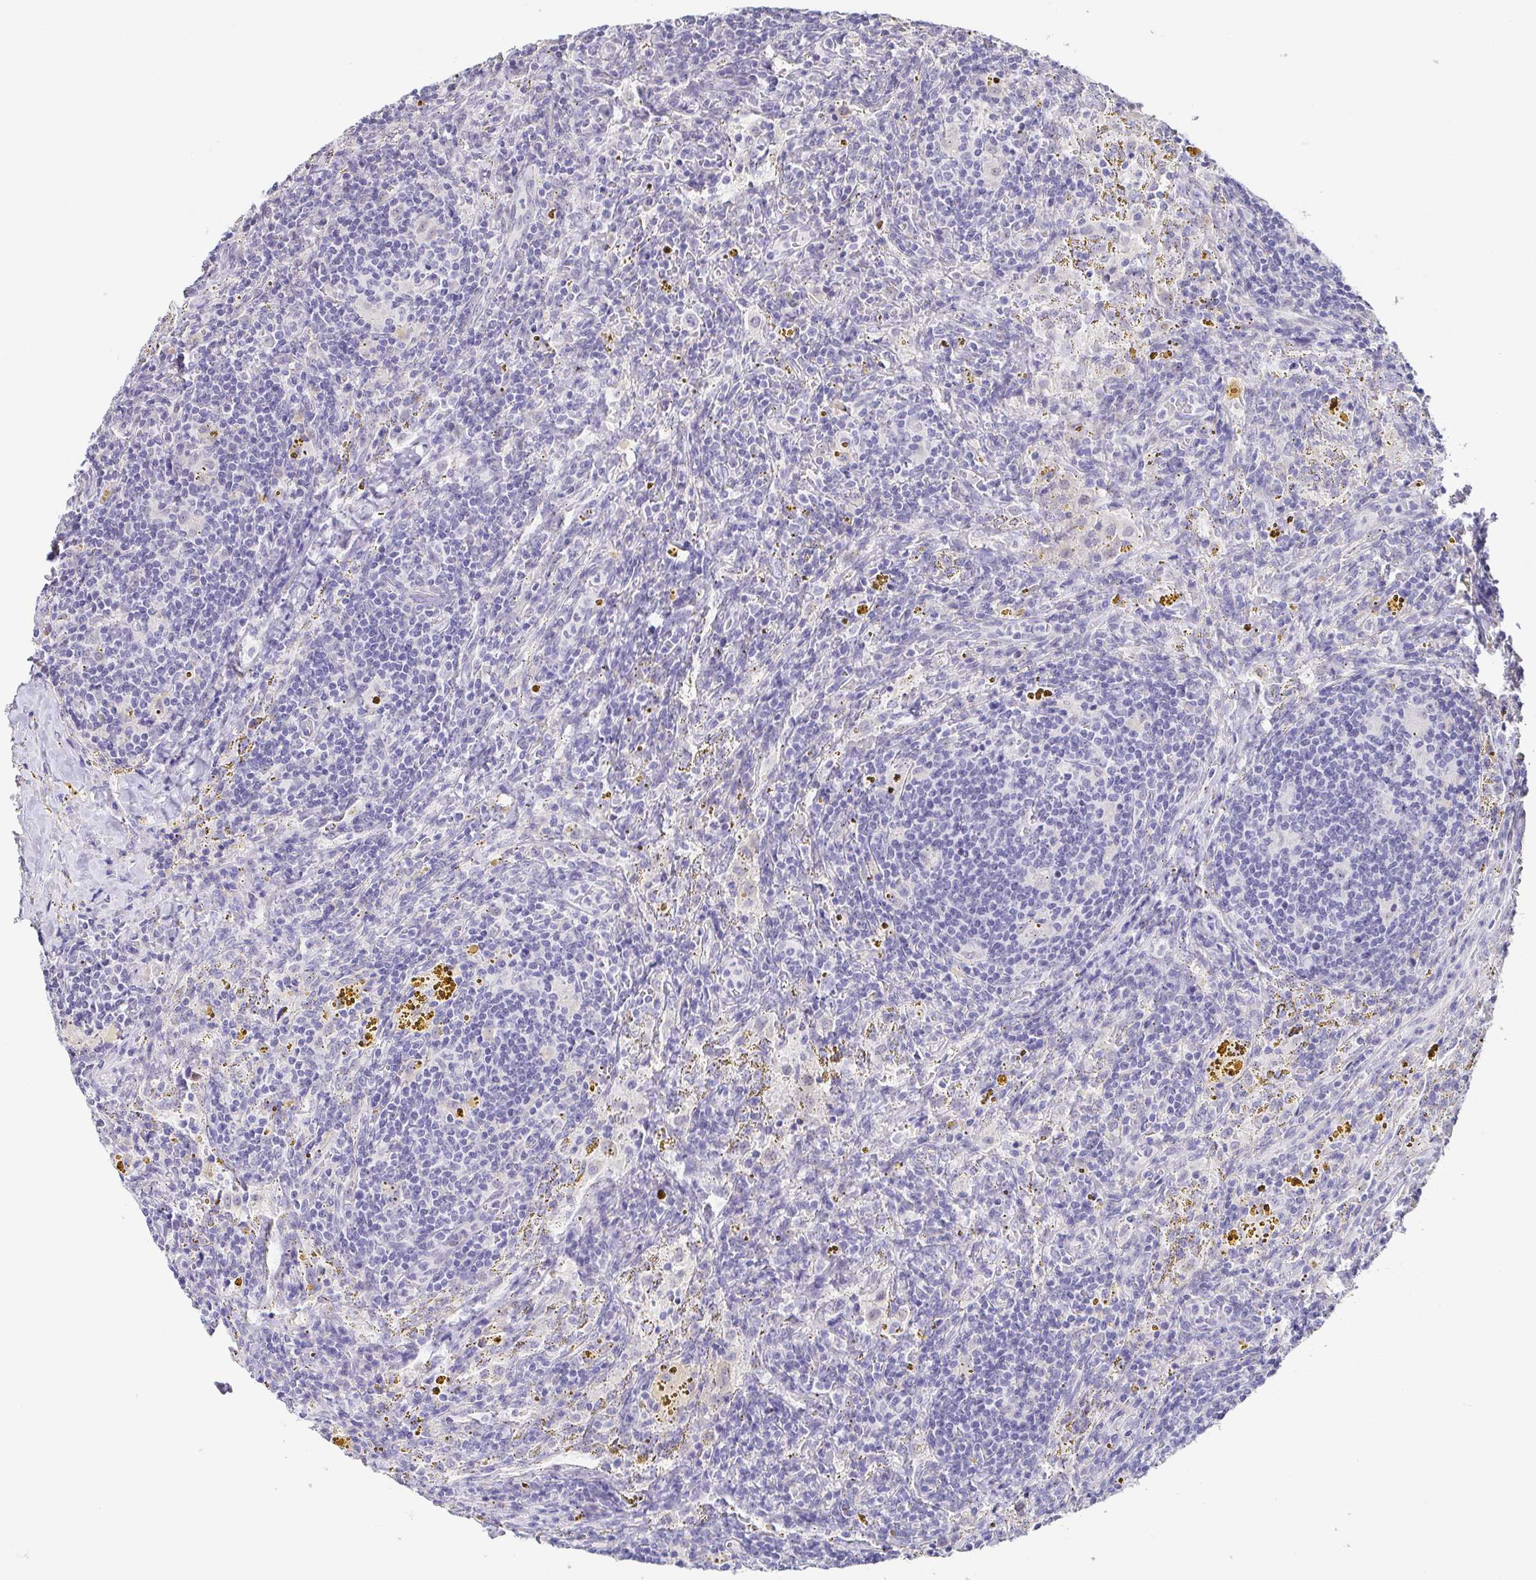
{"staining": {"intensity": "negative", "quantity": "none", "location": "none"}, "tissue": "lymphoma", "cell_type": "Tumor cells", "image_type": "cancer", "snomed": [{"axis": "morphology", "description": "Malignant lymphoma, non-Hodgkin's type, Low grade"}, {"axis": "topography", "description": "Spleen"}], "caption": "Human lymphoma stained for a protein using IHC shows no positivity in tumor cells.", "gene": "NEFH", "patient": {"sex": "female", "age": 70}}